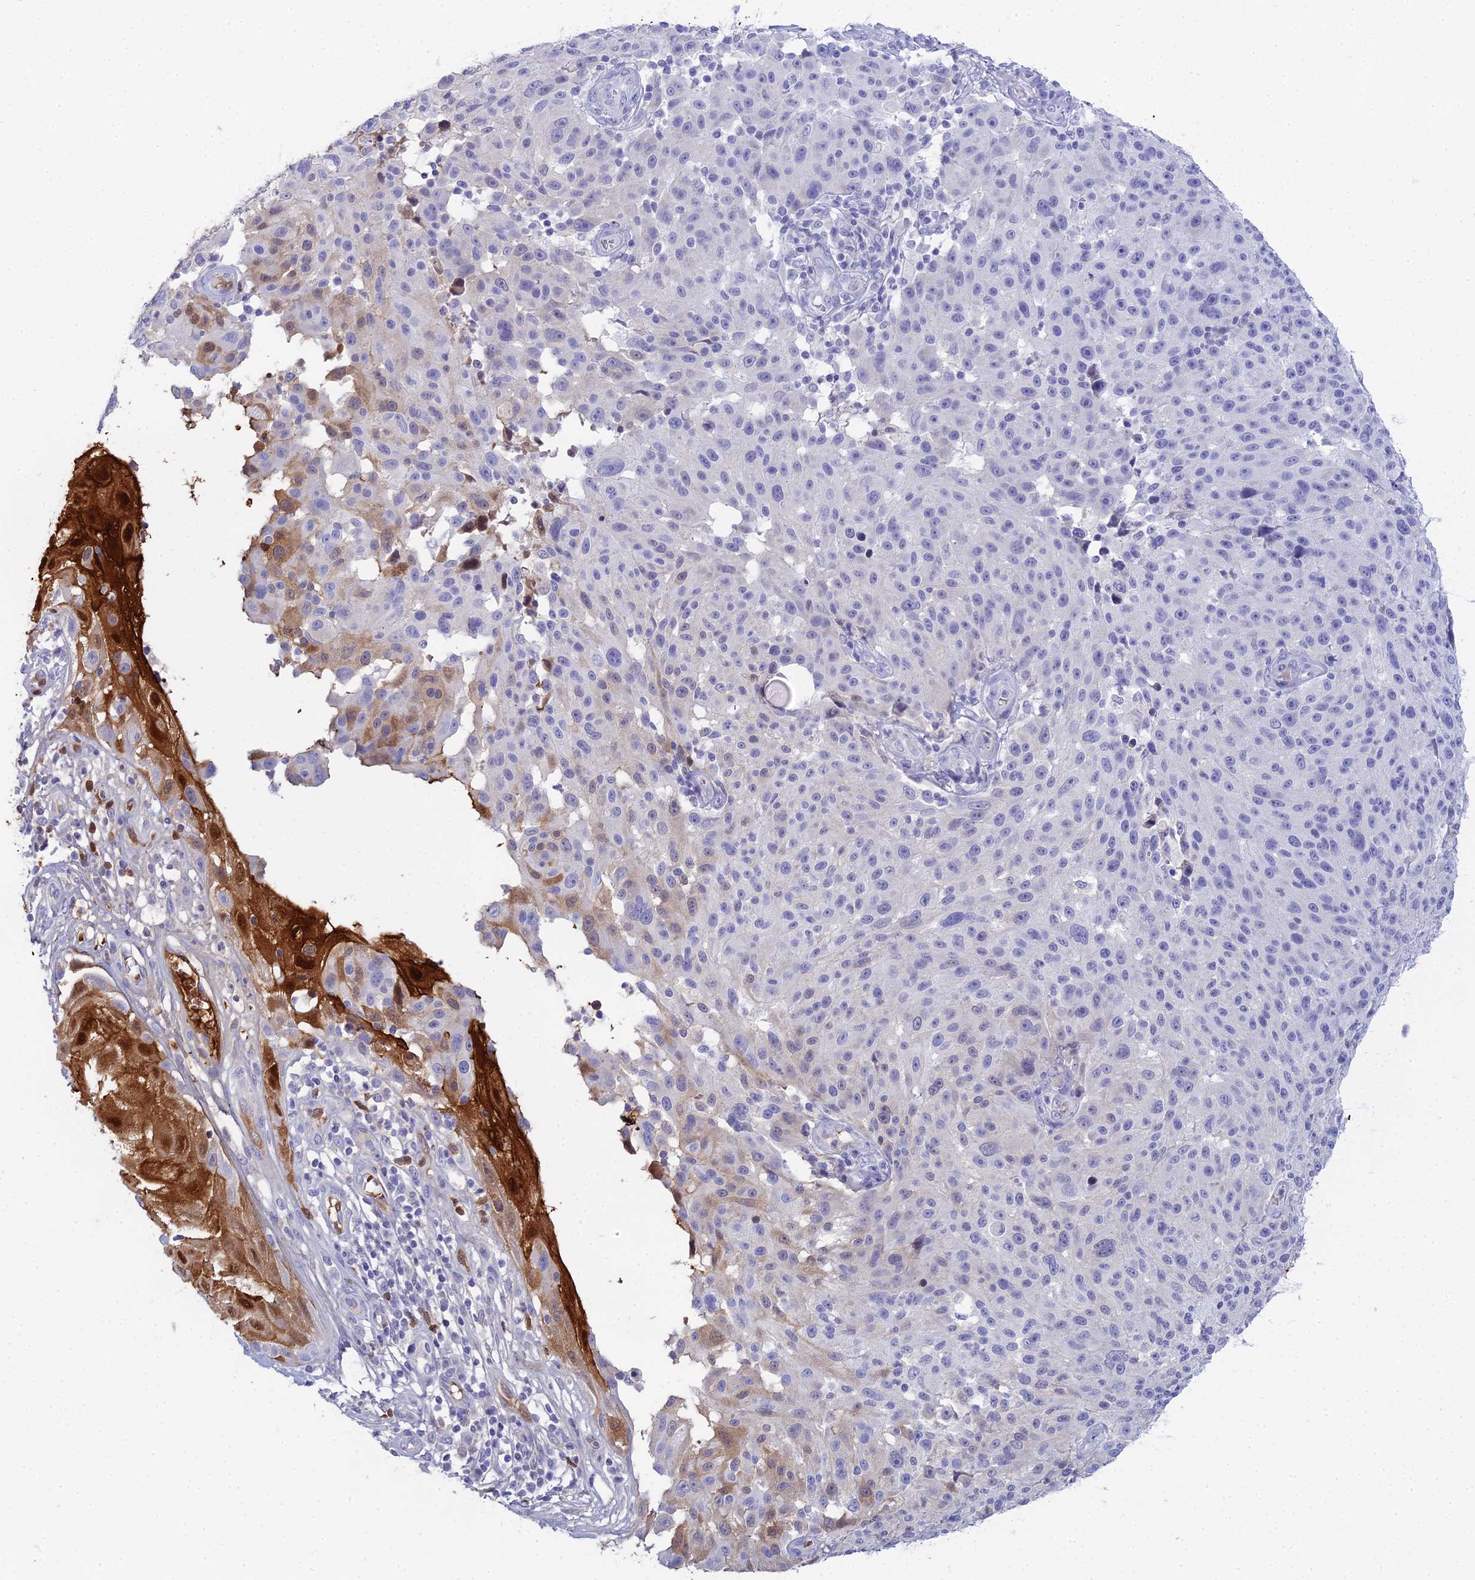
{"staining": {"intensity": "negative", "quantity": "none", "location": "none"}, "tissue": "melanoma", "cell_type": "Tumor cells", "image_type": "cancer", "snomed": [{"axis": "morphology", "description": "Malignant melanoma, NOS"}, {"axis": "topography", "description": "Skin"}], "caption": "Malignant melanoma stained for a protein using IHC reveals no expression tumor cells.", "gene": "S100A7", "patient": {"sex": "male", "age": 53}}